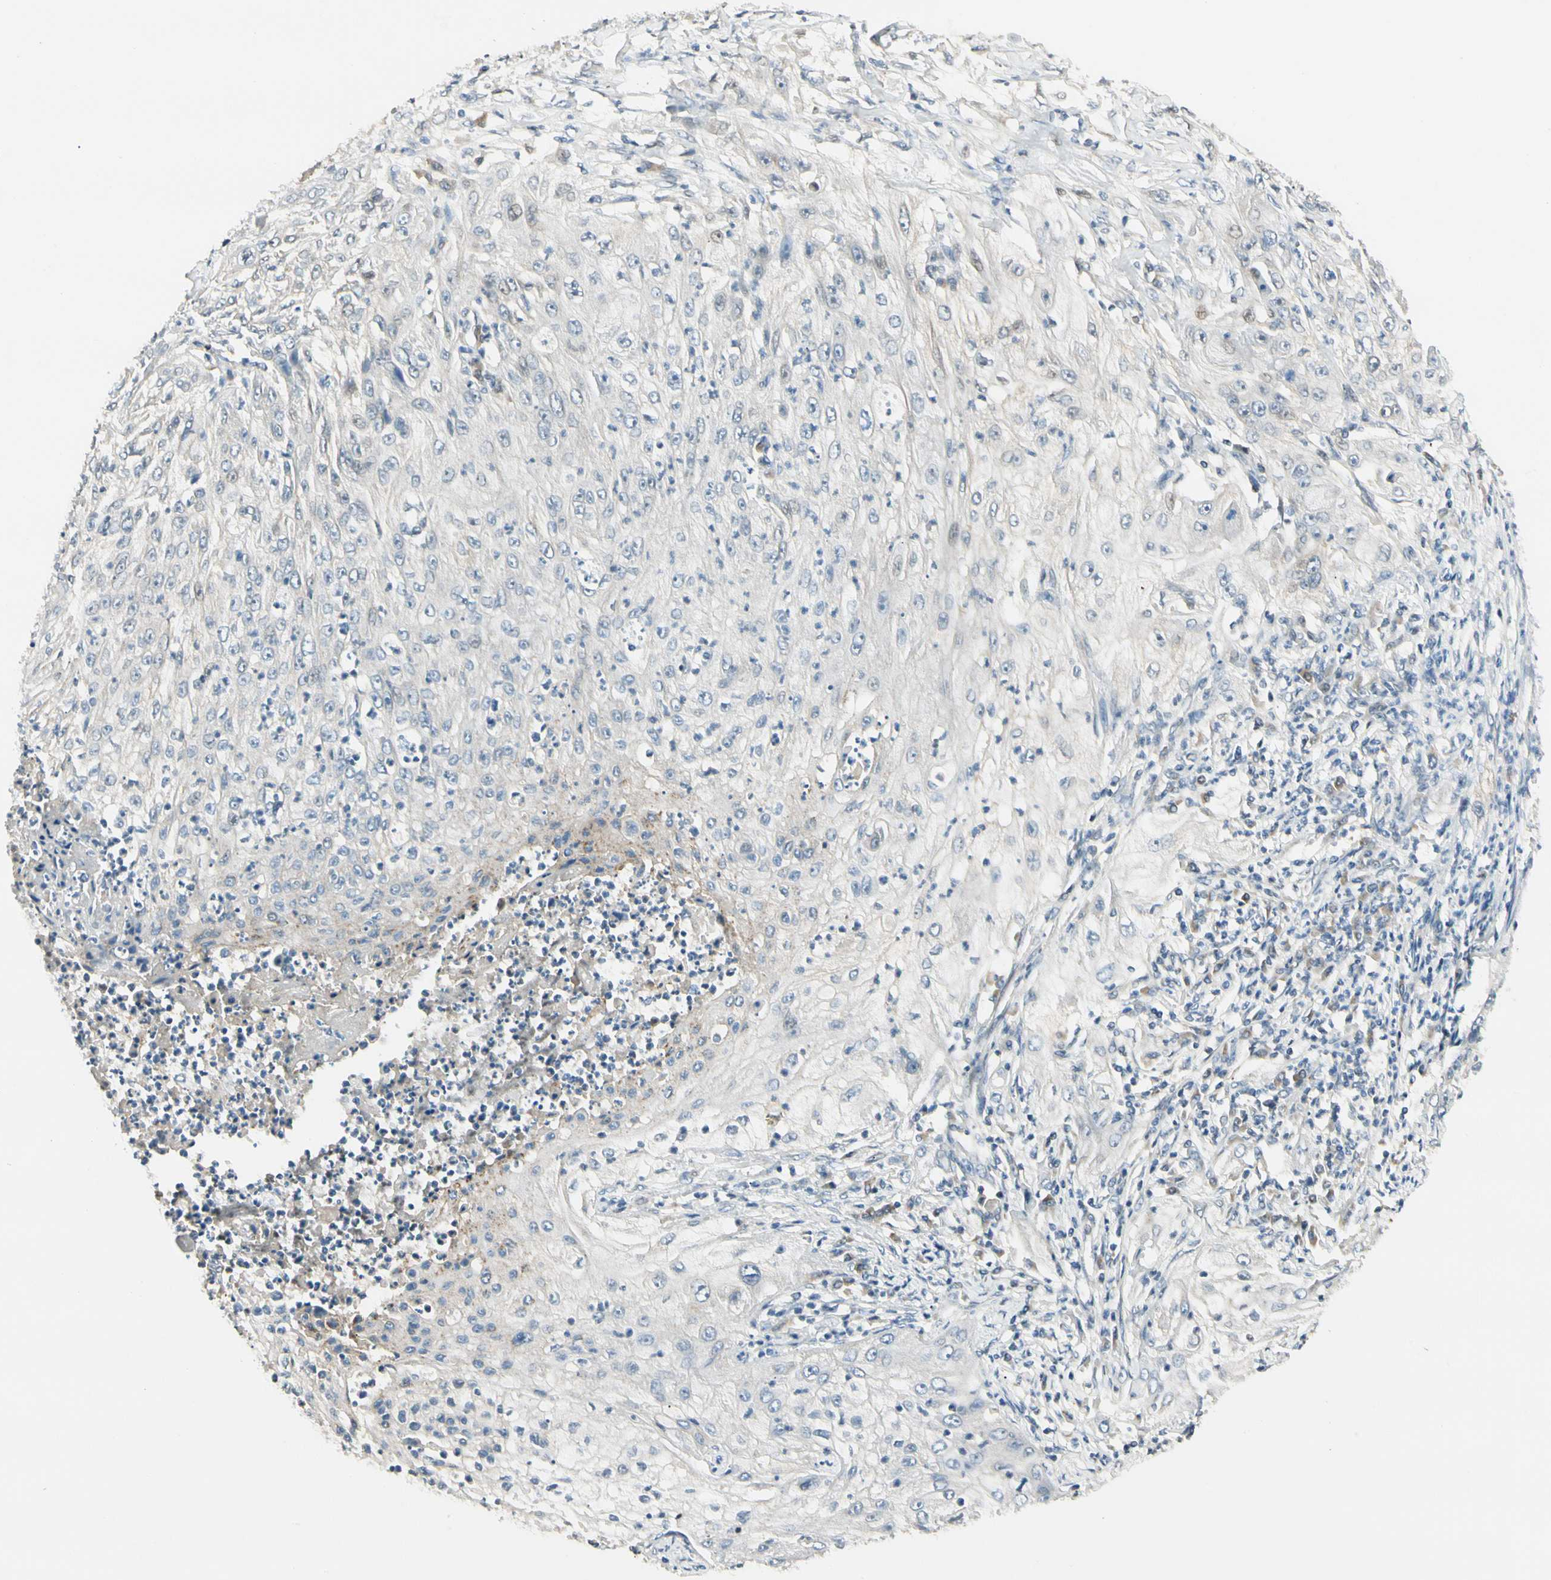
{"staining": {"intensity": "negative", "quantity": "none", "location": "none"}, "tissue": "lung cancer", "cell_type": "Tumor cells", "image_type": "cancer", "snomed": [{"axis": "morphology", "description": "Inflammation, NOS"}, {"axis": "morphology", "description": "Squamous cell carcinoma, NOS"}, {"axis": "topography", "description": "Lymph node"}, {"axis": "topography", "description": "Soft tissue"}, {"axis": "topography", "description": "Lung"}], "caption": "This is a micrograph of IHC staining of lung cancer (squamous cell carcinoma), which shows no expression in tumor cells.", "gene": "P3H2", "patient": {"sex": "male", "age": 66}}